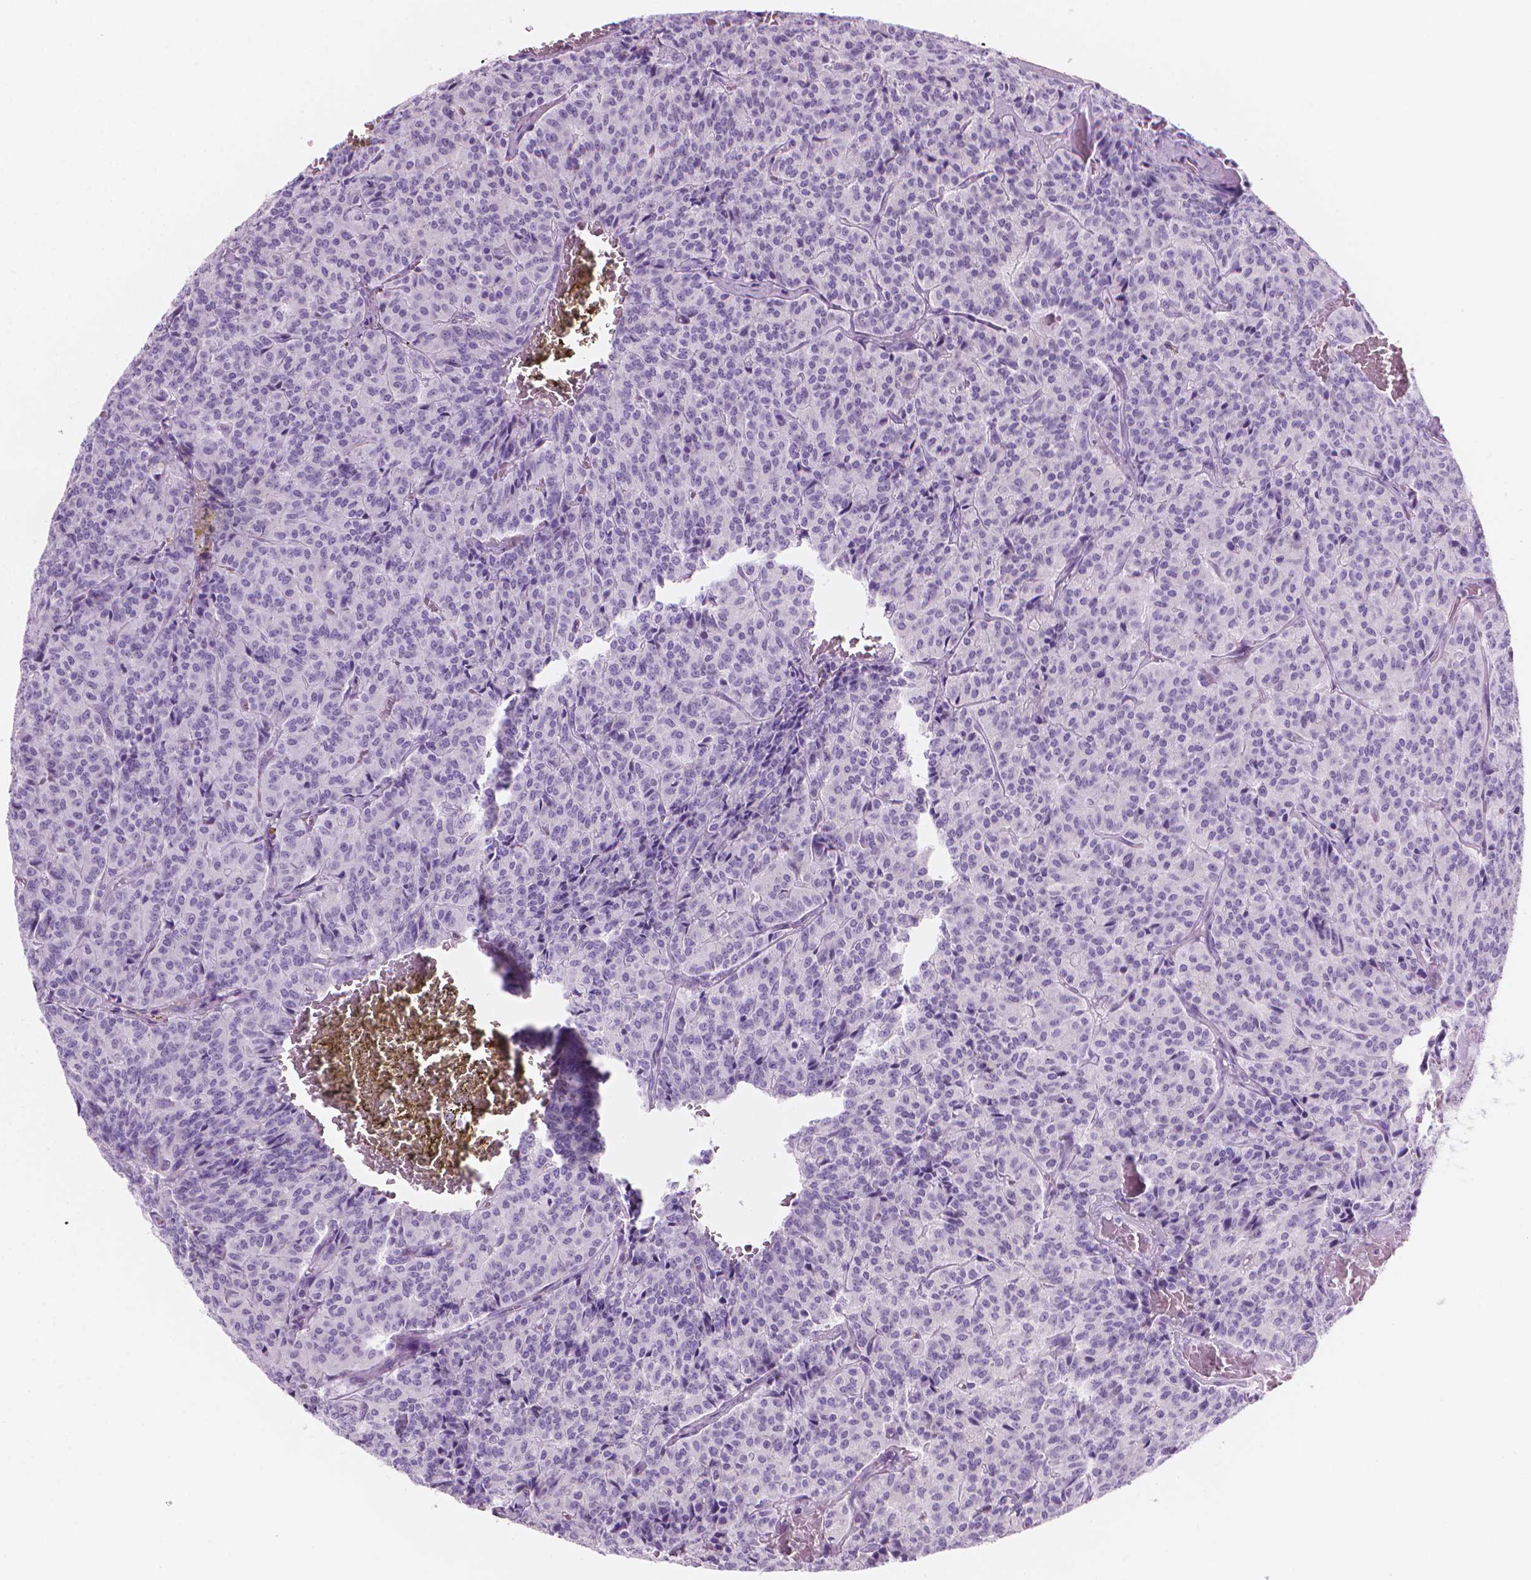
{"staining": {"intensity": "negative", "quantity": "none", "location": "none"}, "tissue": "carcinoid", "cell_type": "Tumor cells", "image_type": "cancer", "snomed": [{"axis": "morphology", "description": "Carcinoid, malignant, NOS"}, {"axis": "topography", "description": "Lung"}], "caption": "Immunohistochemical staining of carcinoid demonstrates no significant expression in tumor cells. The staining is performed using DAB (3,3'-diaminobenzidine) brown chromogen with nuclei counter-stained in using hematoxylin.", "gene": "TTC29", "patient": {"sex": "male", "age": 70}}